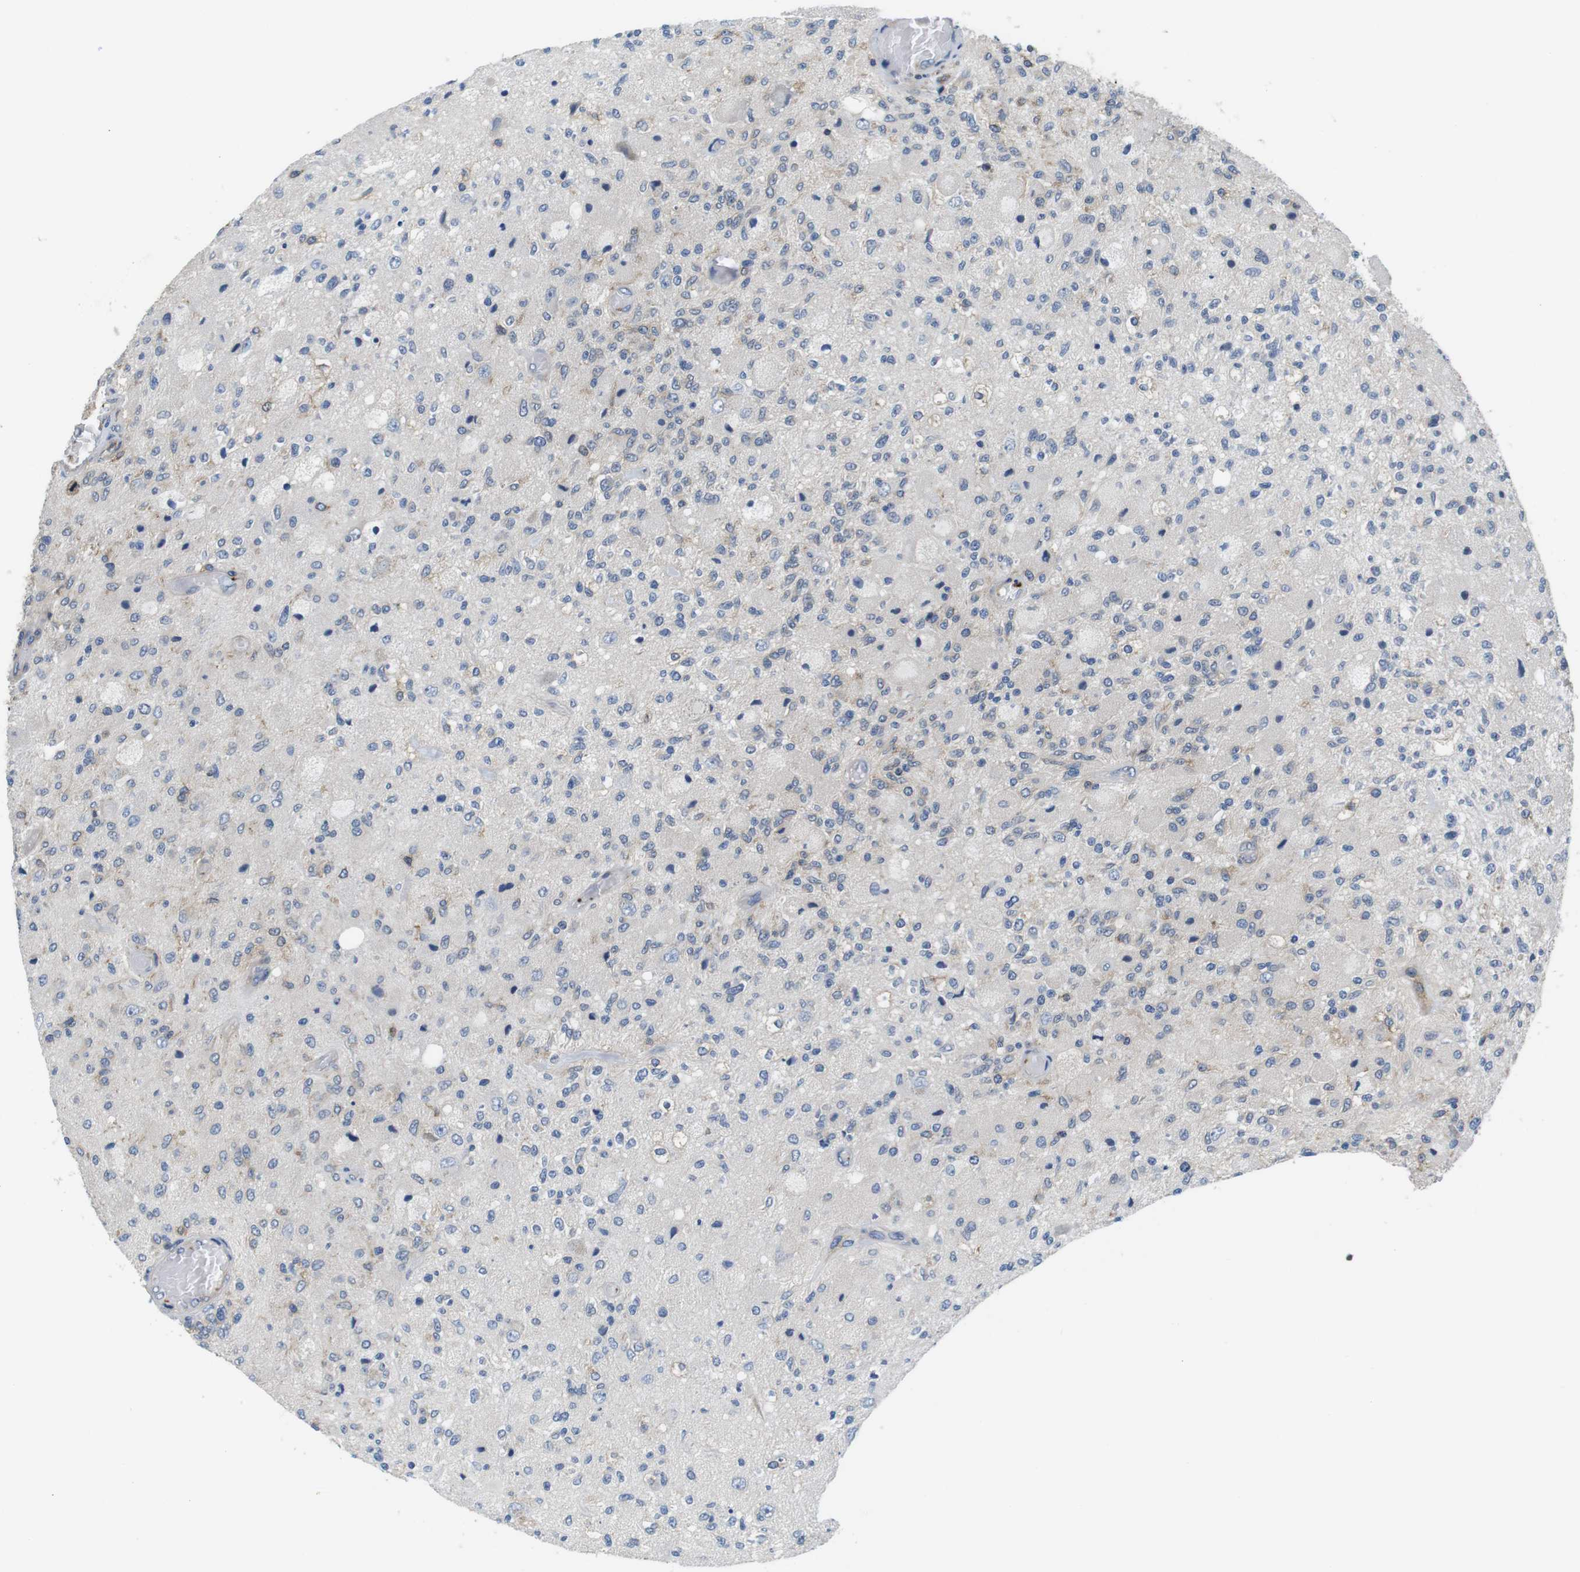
{"staining": {"intensity": "negative", "quantity": "none", "location": "none"}, "tissue": "glioma", "cell_type": "Tumor cells", "image_type": "cancer", "snomed": [{"axis": "morphology", "description": "Normal tissue, NOS"}, {"axis": "morphology", "description": "Glioma, malignant, High grade"}, {"axis": "topography", "description": "Cerebral cortex"}], "caption": "Tumor cells are negative for brown protein staining in high-grade glioma (malignant).", "gene": "HERPUD2", "patient": {"sex": "male", "age": 77}}